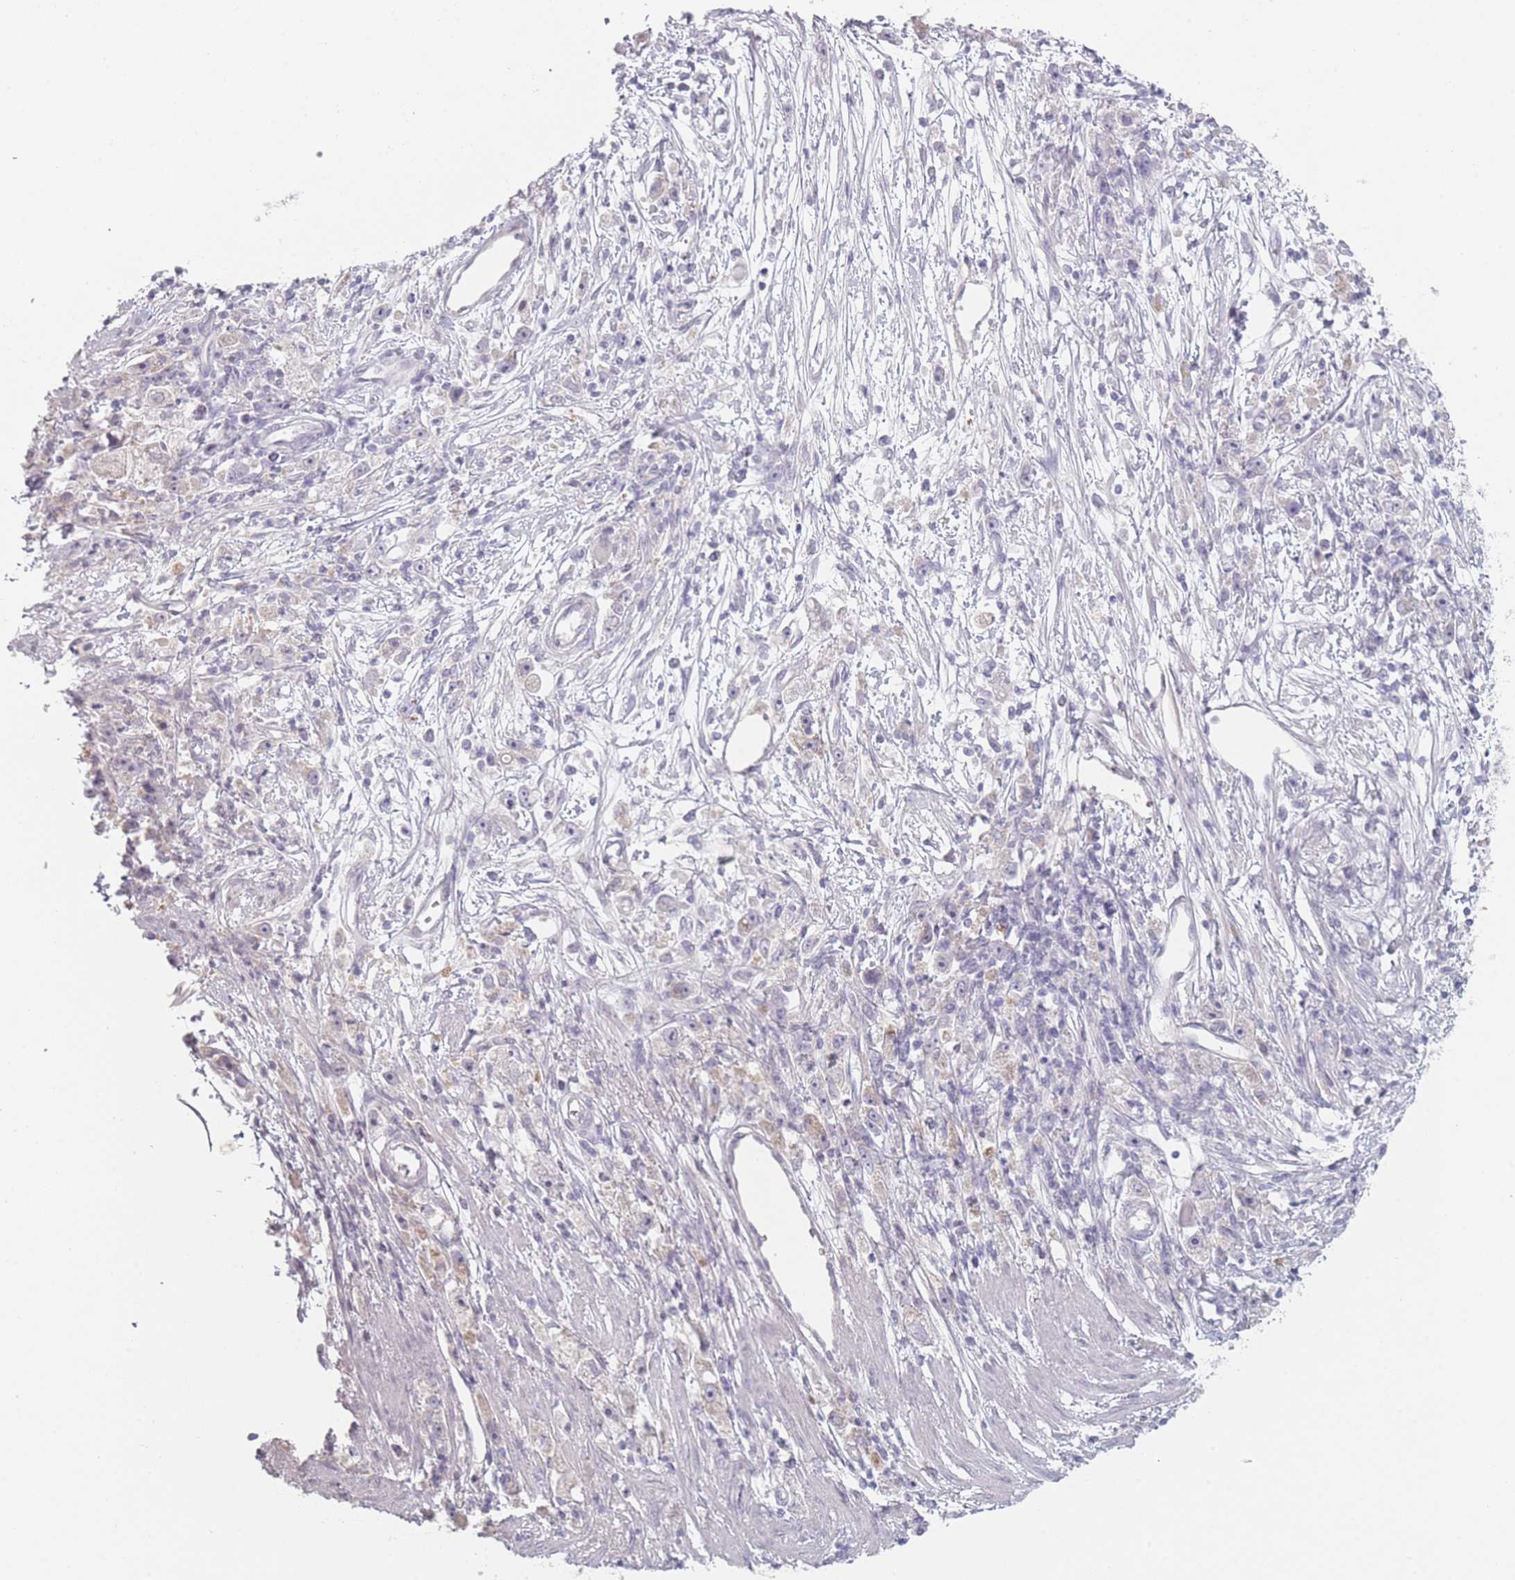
{"staining": {"intensity": "negative", "quantity": "none", "location": "none"}, "tissue": "stomach cancer", "cell_type": "Tumor cells", "image_type": "cancer", "snomed": [{"axis": "morphology", "description": "Adenocarcinoma, NOS"}, {"axis": "topography", "description": "Stomach"}], "caption": "This is a image of immunohistochemistry staining of stomach cancer (adenocarcinoma), which shows no staining in tumor cells.", "gene": "RASL10B", "patient": {"sex": "female", "age": 59}}